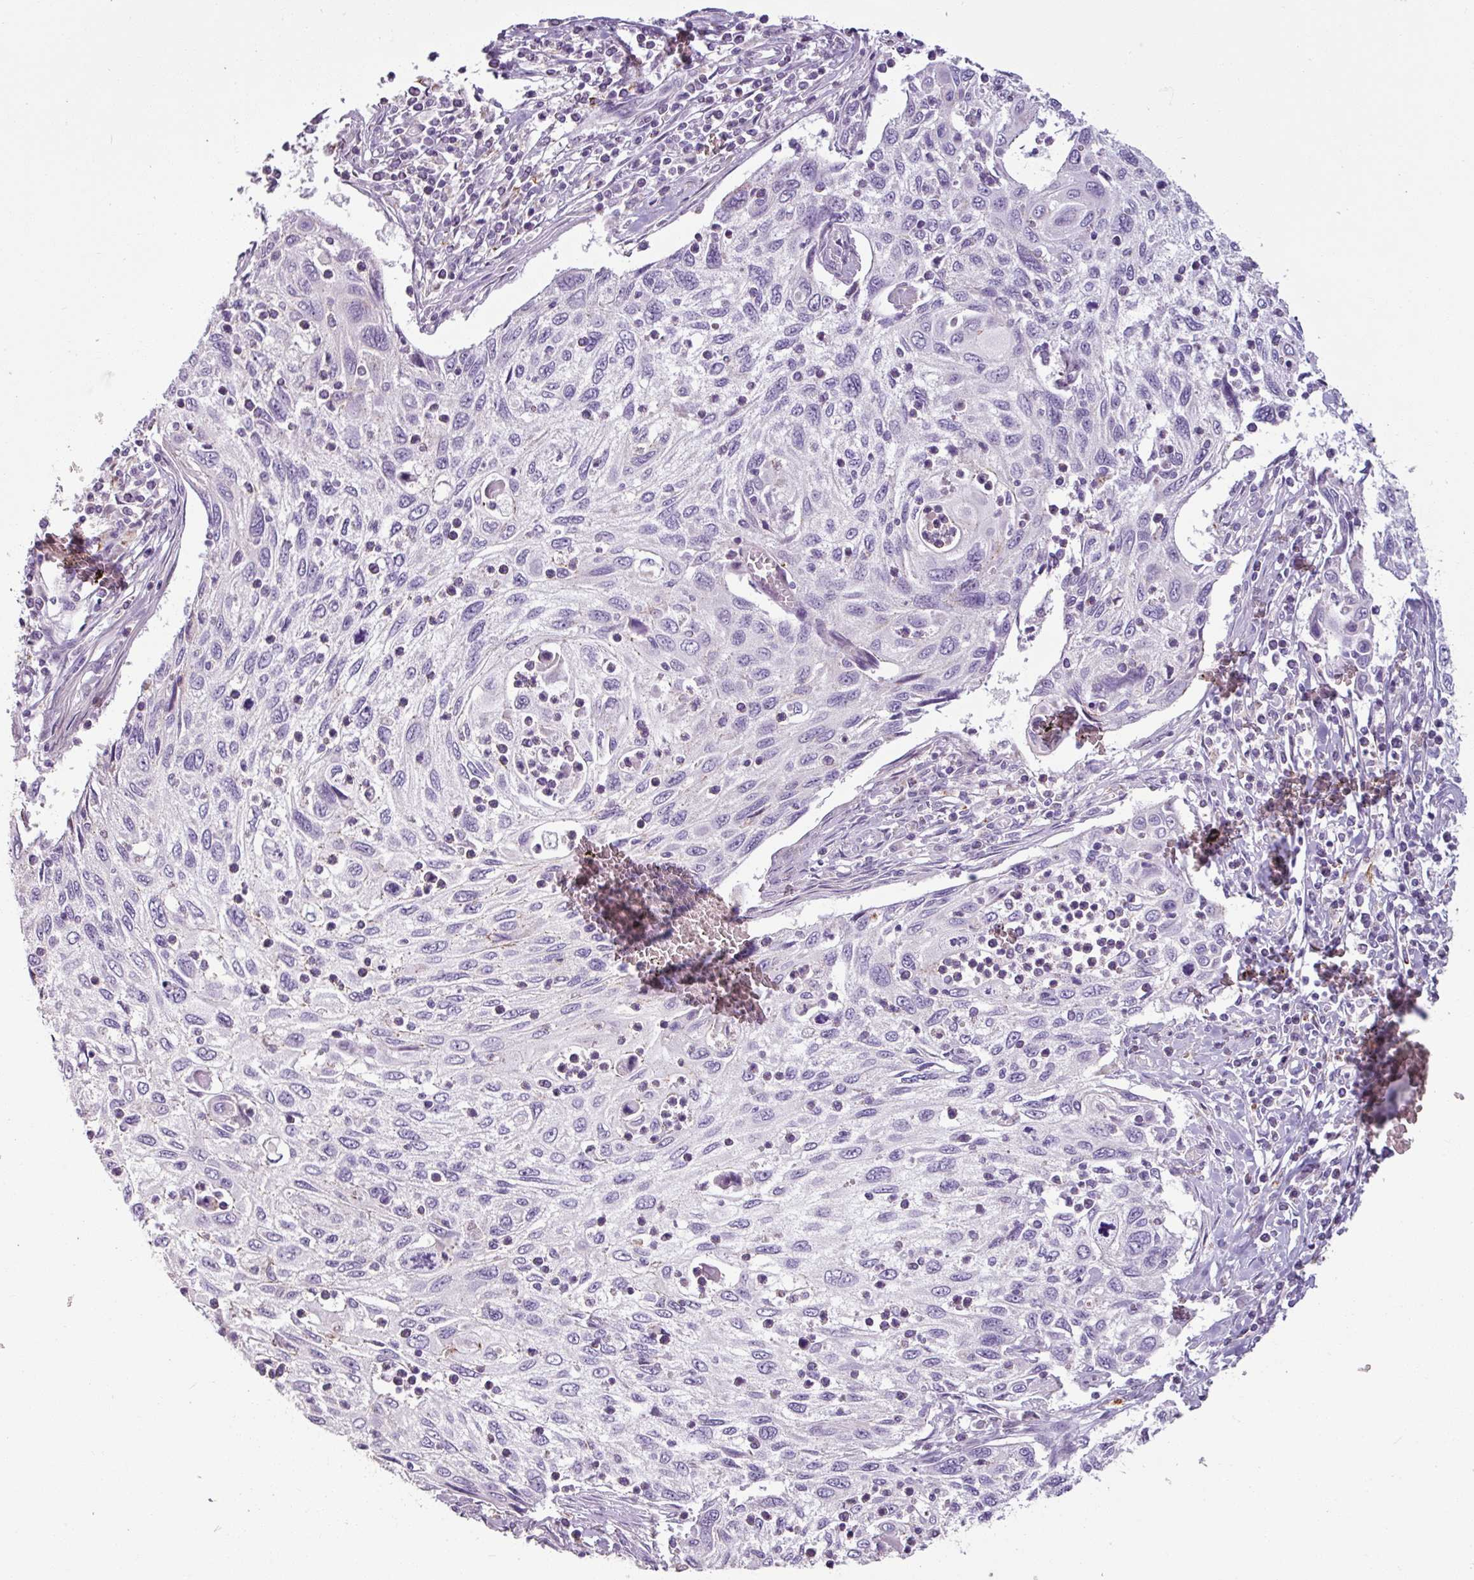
{"staining": {"intensity": "negative", "quantity": "none", "location": "none"}, "tissue": "cervical cancer", "cell_type": "Tumor cells", "image_type": "cancer", "snomed": [{"axis": "morphology", "description": "Squamous cell carcinoma, NOS"}, {"axis": "topography", "description": "Cervix"}], "caption": "This is an IHC micrograph of human squamous cell carcinoma (cervical). There is no positivity in tumor cells.", "gene": "PNMA6A", "patient": {"sex": "female", "age": 70}}